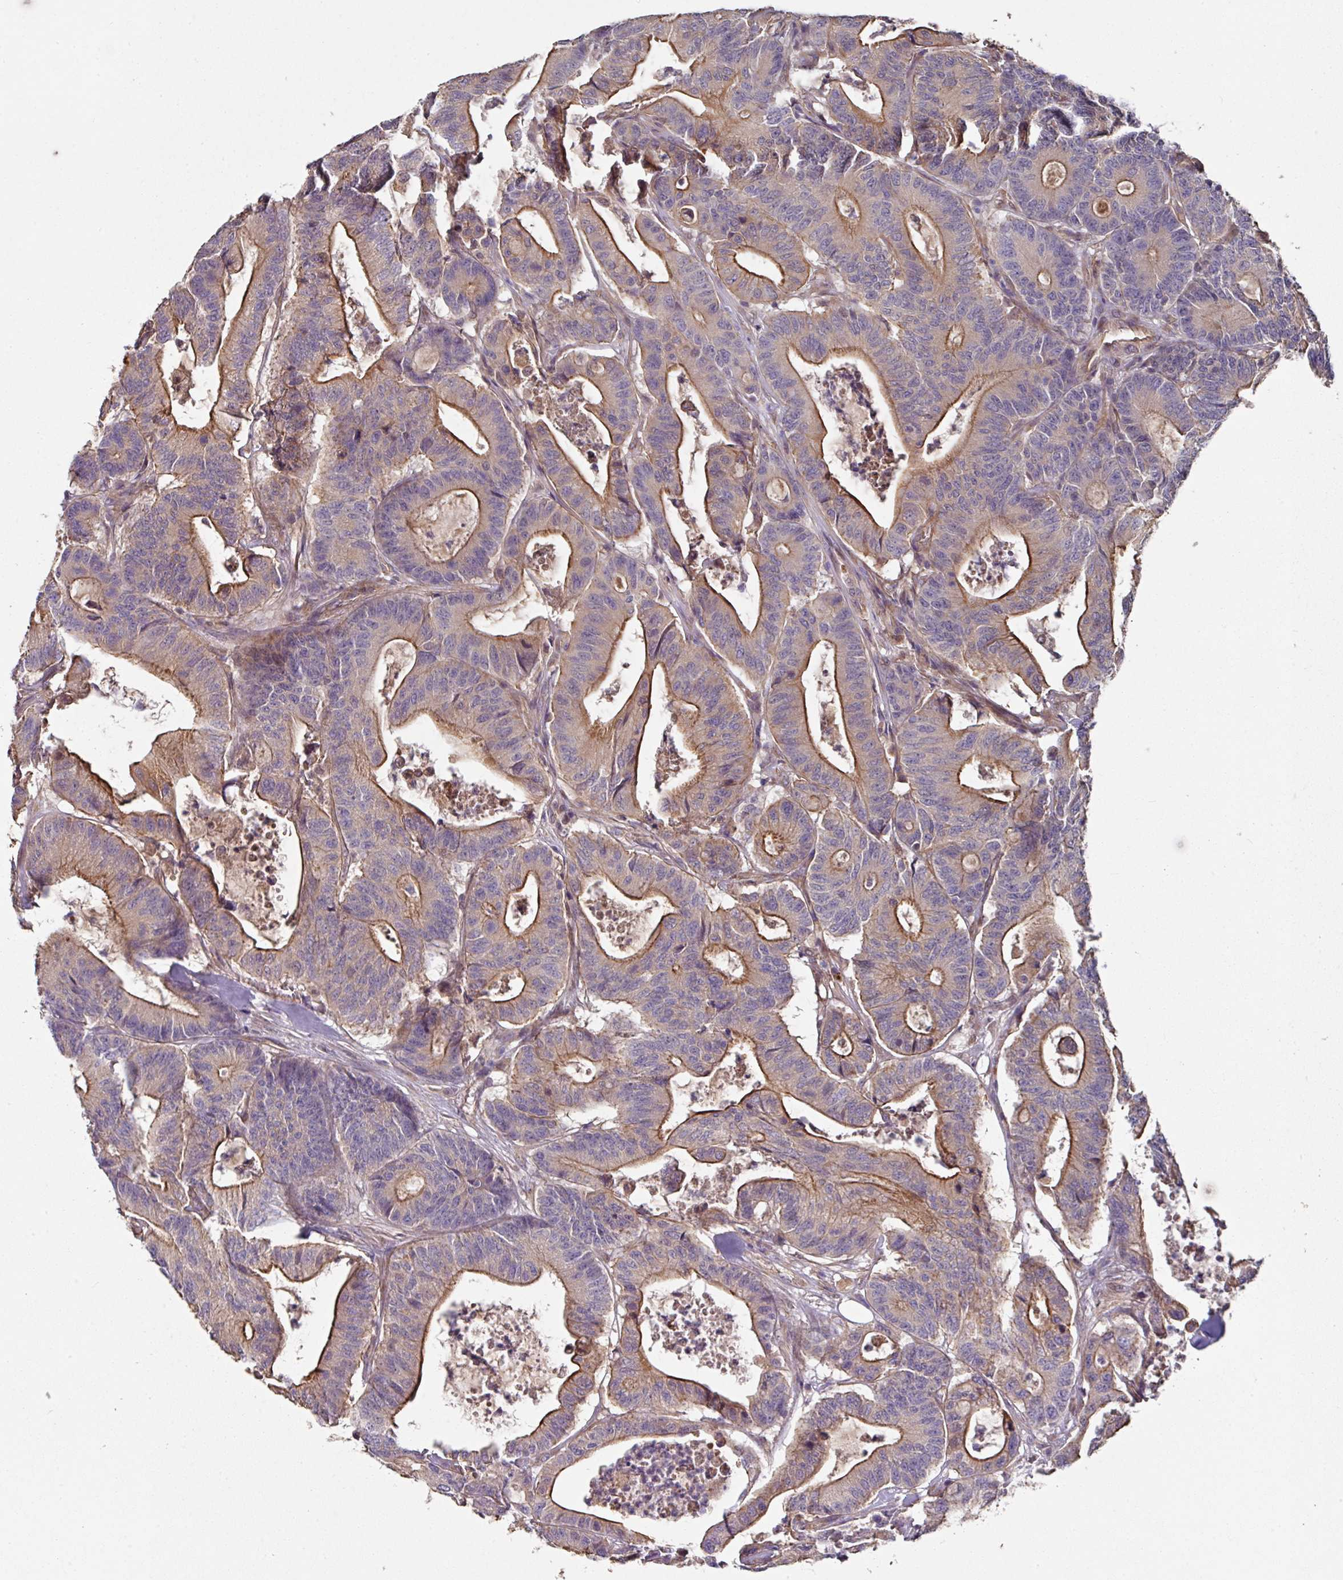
{"staining": {"intensity": "moderate", "quantity": "25%-75%", "location": "cytoplasmic/membranous"}, "tissue": "colorectal cancer", "cell_type": "Tumor cells", "image_type": "cancer", "snomed": [{"axis": "morphology", "description": "Adenocarcinoma, NOS"}, {"axis": "topography", "description": "Colon"}], "caption": "Moderate cytoplasmic/membranous expression is identified in about 25%-75% of tumor cells in colorectal adenocarcinoma.", "gene": "C4orf48", "patient": {"sex": "female", "age": 84}}